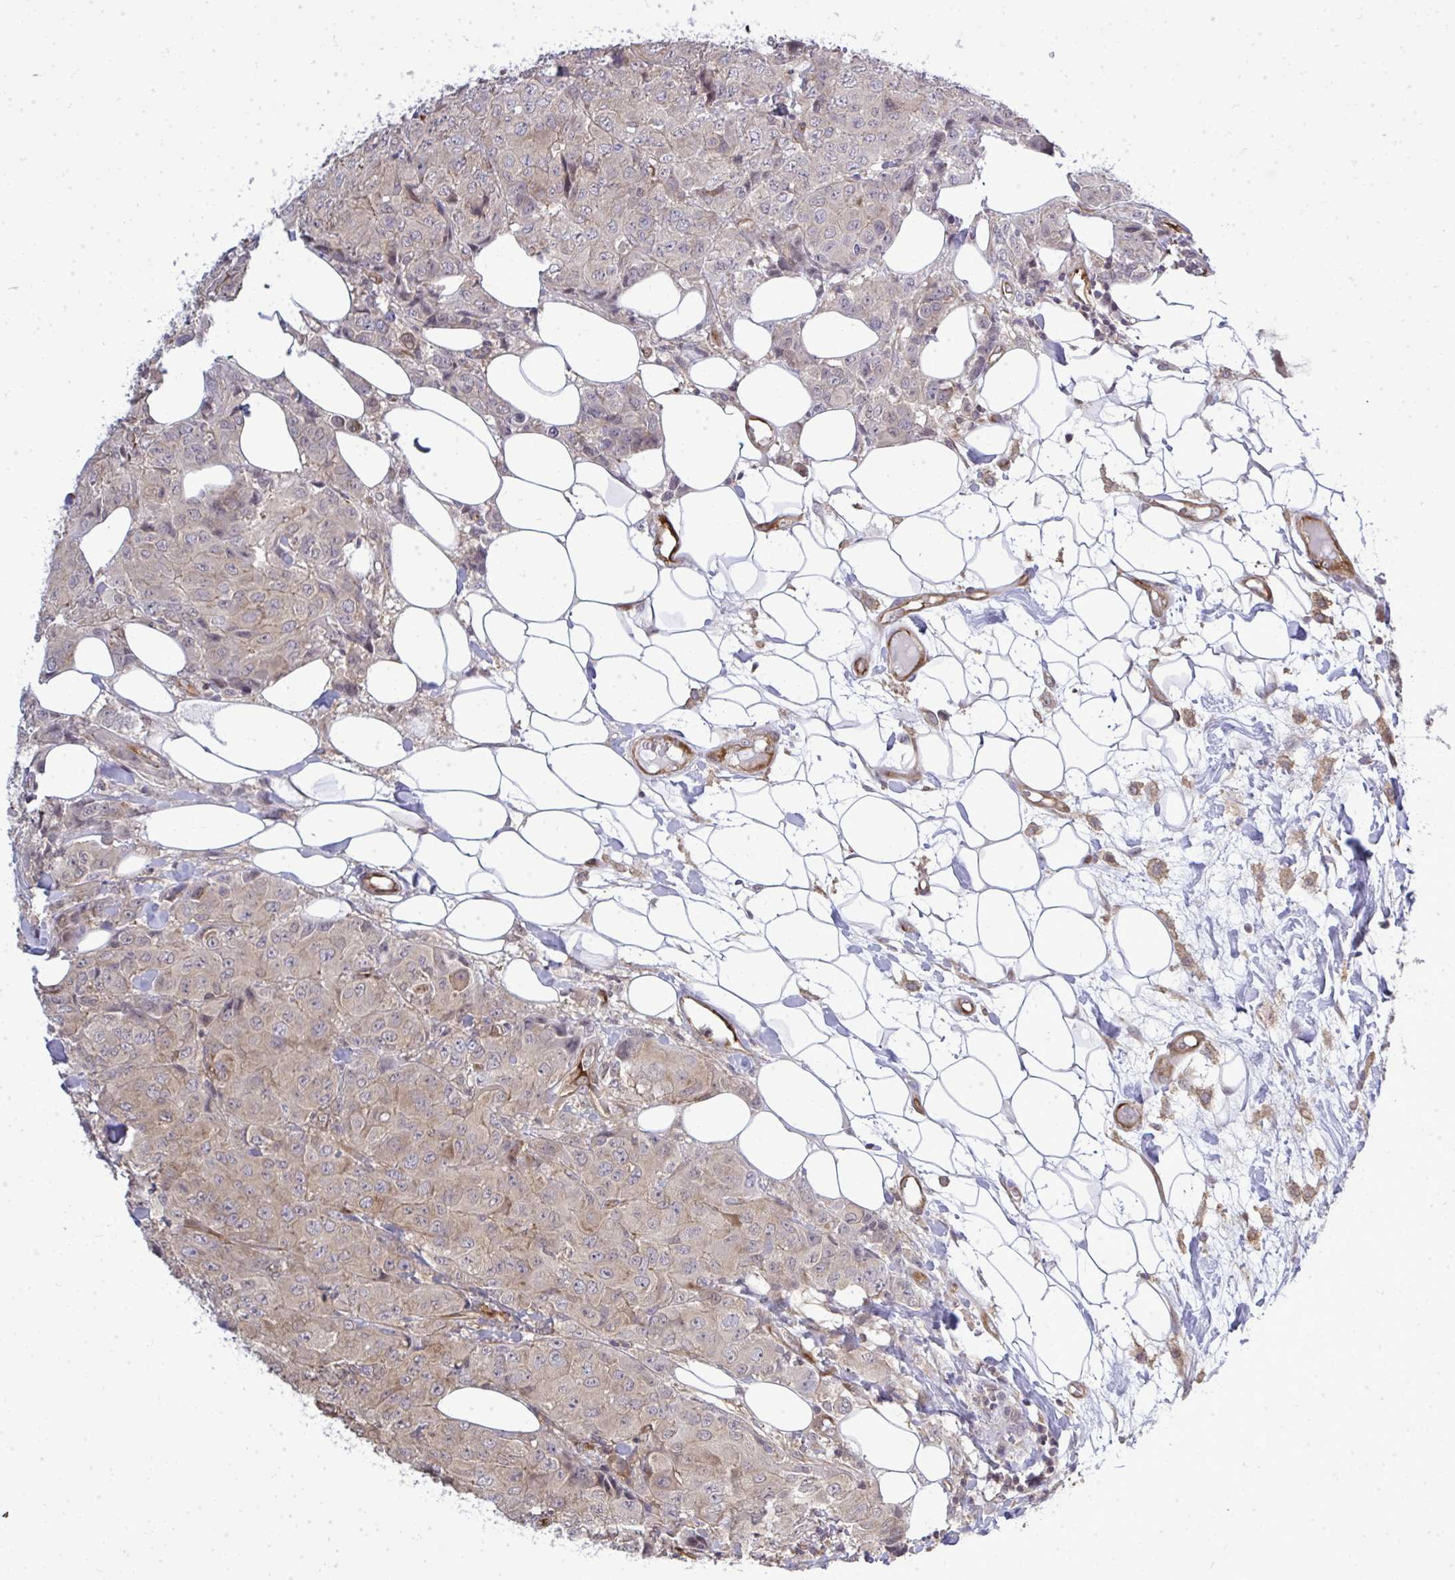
{"staining": {"intensity": "weak", "quantity": ">75%", "location": "cytoplasmic/membranous"}, "tissue": "breast cancer", "cell_type": "Tumor cells", "image_type": "cancer", "snomed": [{"axis": "morphology", "description": "Duct carcinoma"}, {"axis": "topography", "description": "Breast"}], "caption": "A micrograph of breast intraductal carcinoma stained for a protein displays weak cytoplasmic/membranous brown staining in tumor cells. Immunohistochemistry stains the protein of interest in brown and the nuclei are stained blue.", "gene": "FUT10", "patient": {"sex": "female", "age": 43}}